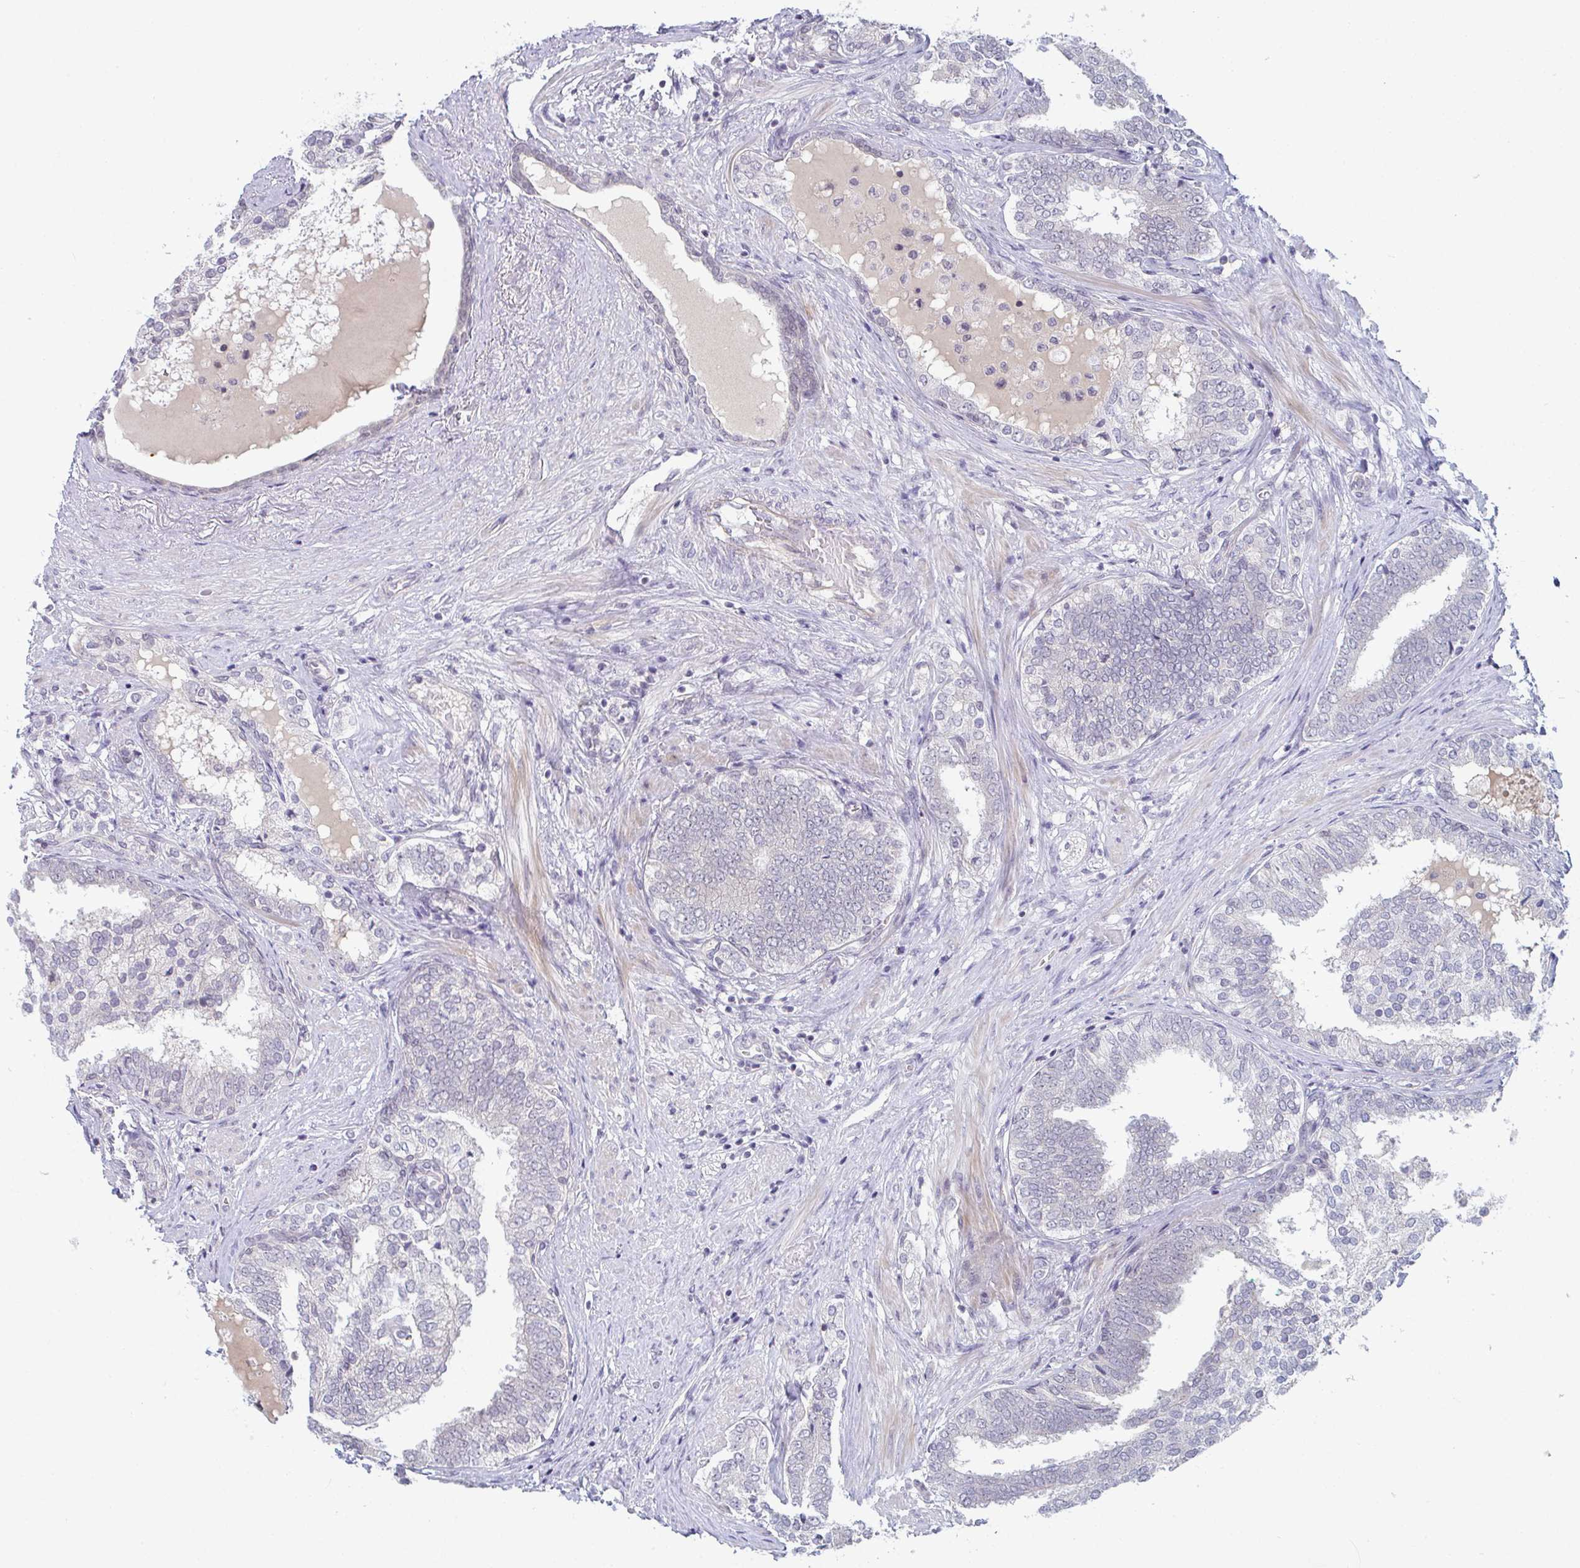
{"staining": {"intensity": "negative", "quantity": "none", "location": "none"}, "tissue": "prostate cancer", "cell_type": "Tumor cells", "image_type": "cancer", "snomed": [{"axis": "morphology", "description": "Adenocarcinoma, High grade"}, {"axis": "topography", "description": "Prostate"}], "caption": "This photomicrograph is of prostate cancer stained with immunohistochemistry to label a protein in brown with the nuclei are counter-stained blue. There is no positivity in tumor cells.", "gene": "ZNF214", "patient": {"sex": "male", "age": 72}}